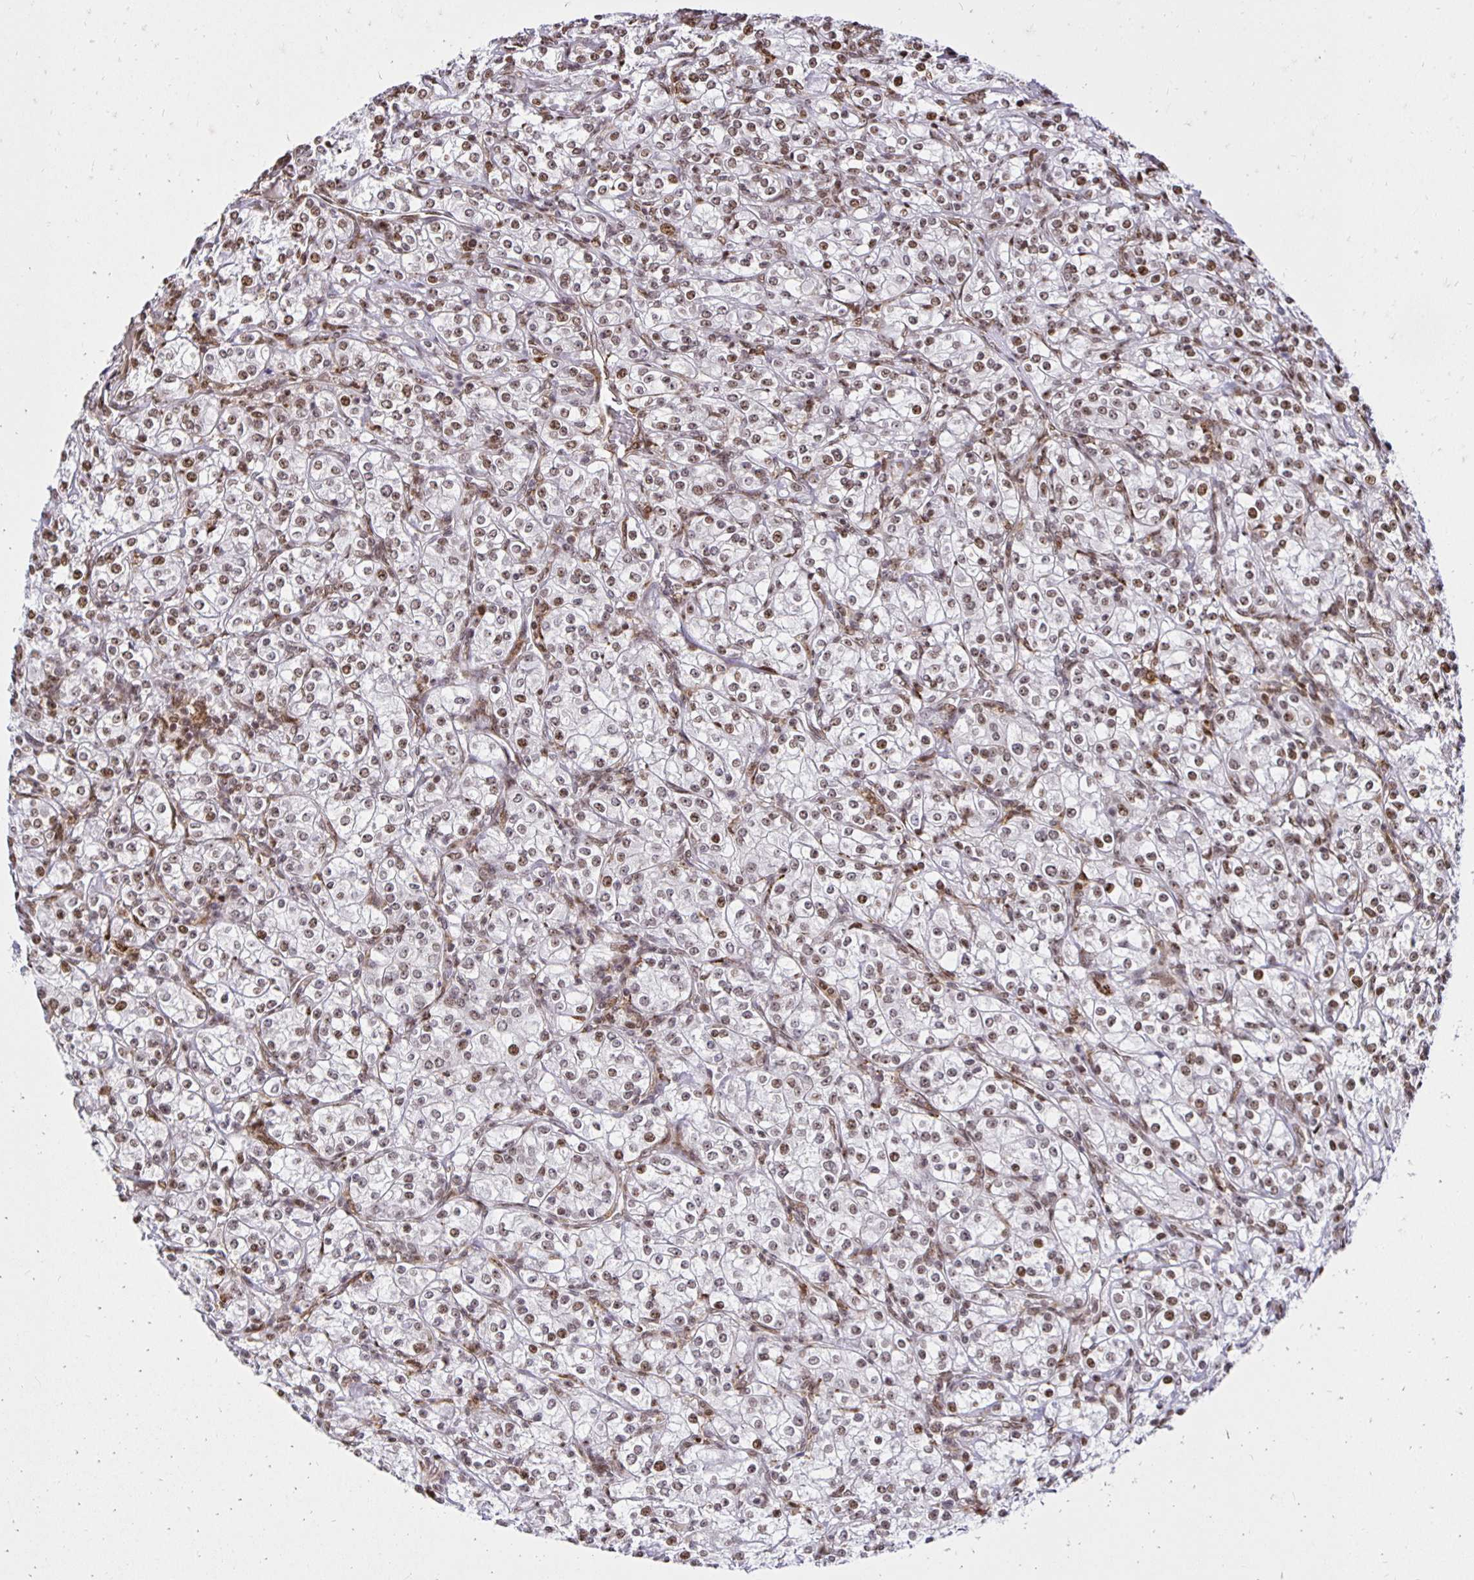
{"staining": {"intensity": "moderate", "quantity": ">75%", "location": "nuclear"}, "tissue": "renal cancer", "cell_type": "Tumor cells", "image_type": "cancer", "snomed": [{"axis": "morphology", "description": "Adenocarcinoma, NOS"}, {"axis": "topography", "description": "Kidney"}], "caption": "DAB (3,3'-diaminobenzidine) immunohistochemical staining of human renal adenocarcinoma demonstrates moderate nuclear protein positivity in approximately >75% of tumor cells. (Brightfield microscopy of DAB IHC at high magnification).", "gene": "ZNF579", "patient": {"sex": "male", "age": 77}}